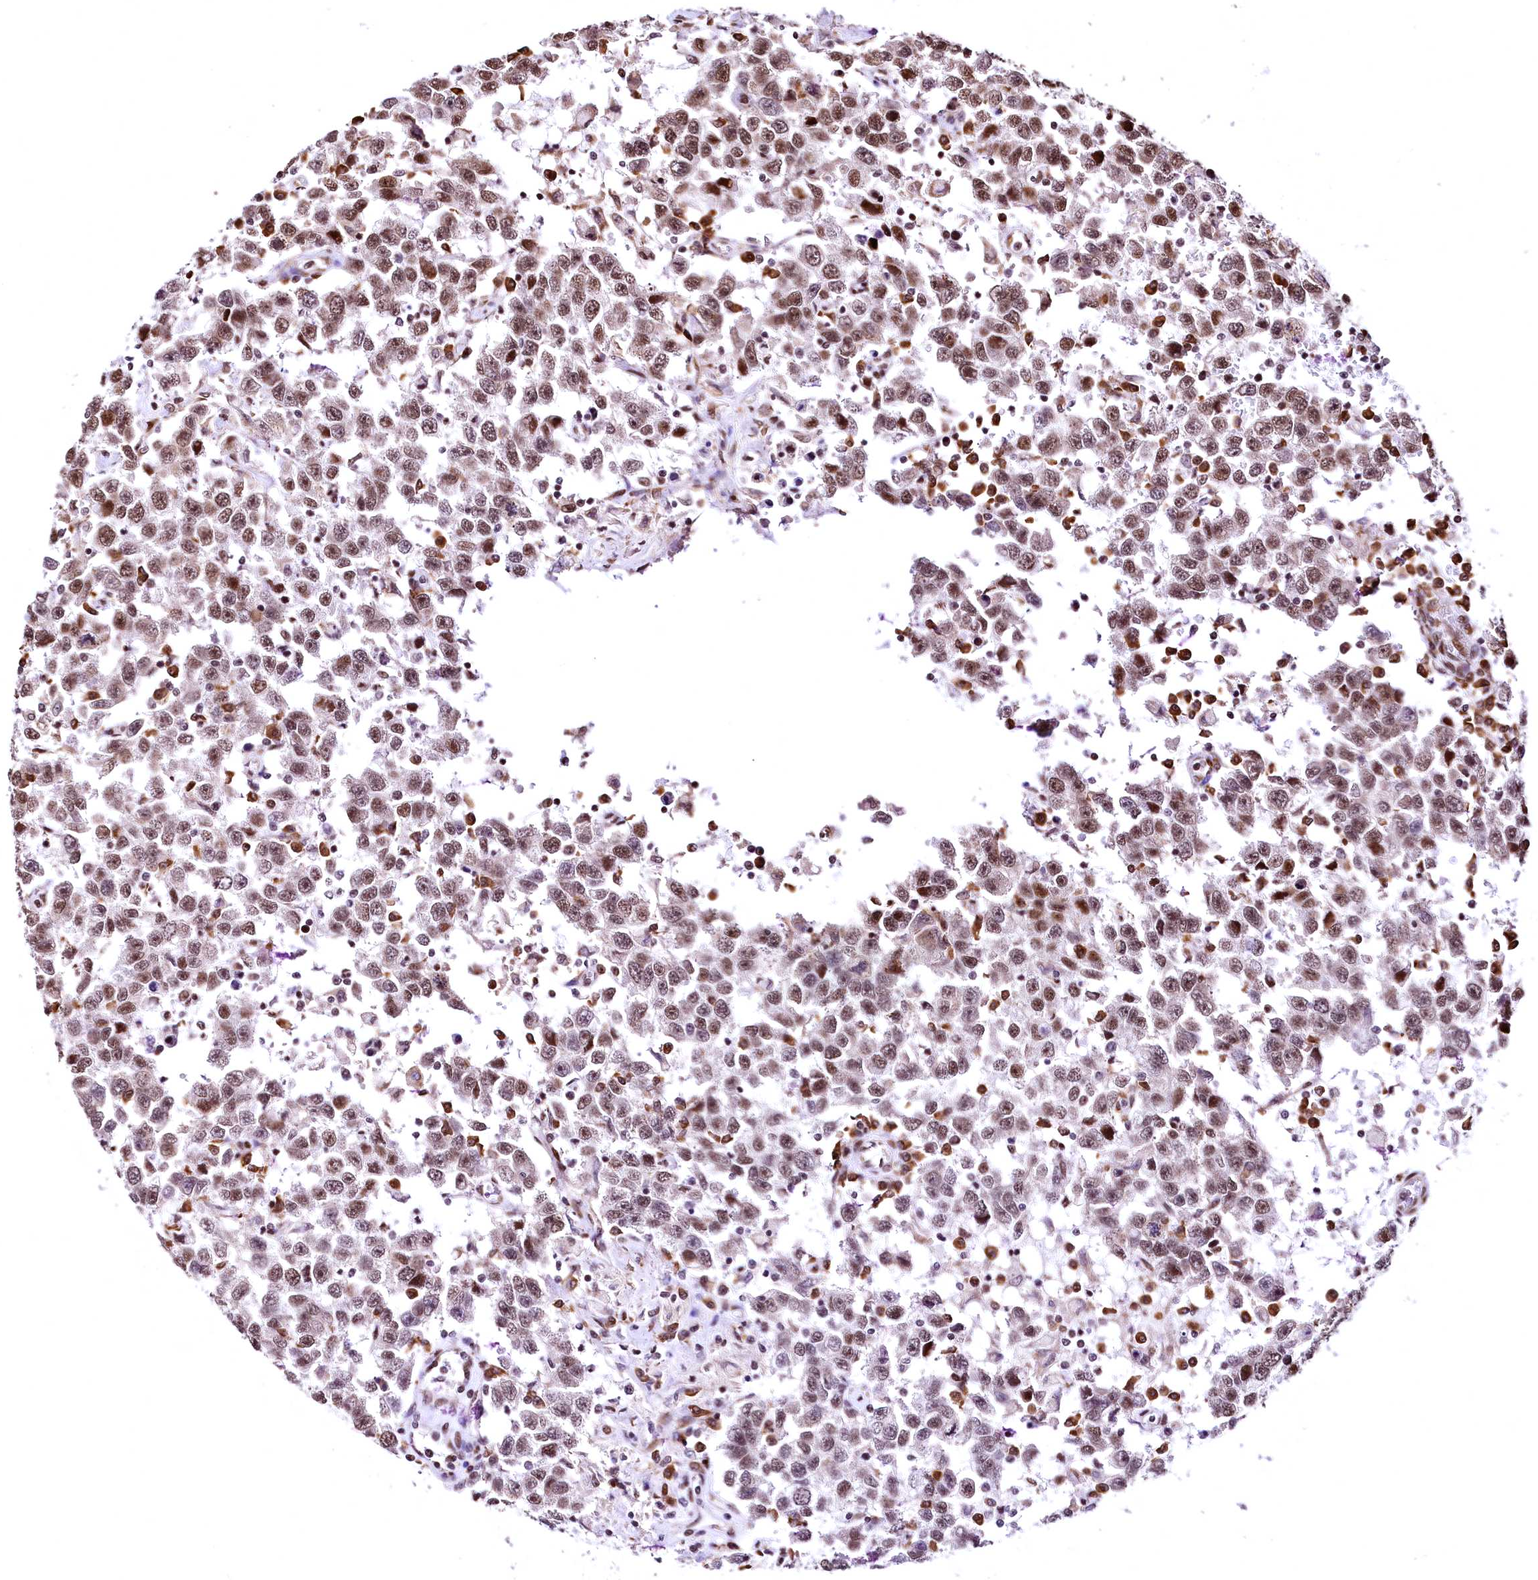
{"staining": {"intensity": "moderate", "quantity": ">75%", "location": "nuclear"}, "tissue": "testis cancer", "cell_type": "Tumor cells", "image_type": "cancer", "snomed": [{"axis": "morphology", "description": "Seminoma, NOS"}, {"axis": "topography", "description": "Testis"}], "caption": "Immunohistochemistry (IHC) staining of testis cancer, which exhibits medium levels of moderate nuclear positivity in about >75% of tumor cells indicating moderate nuclear protein staining. The staining was performed using DAB (3,3'-diaminobenzidine) (brown) for protein detection and nuclei were counterstained in hematoxylin (blue).", "gene": "PDS5B", "patient": {"sex": "male", "age": 41}}